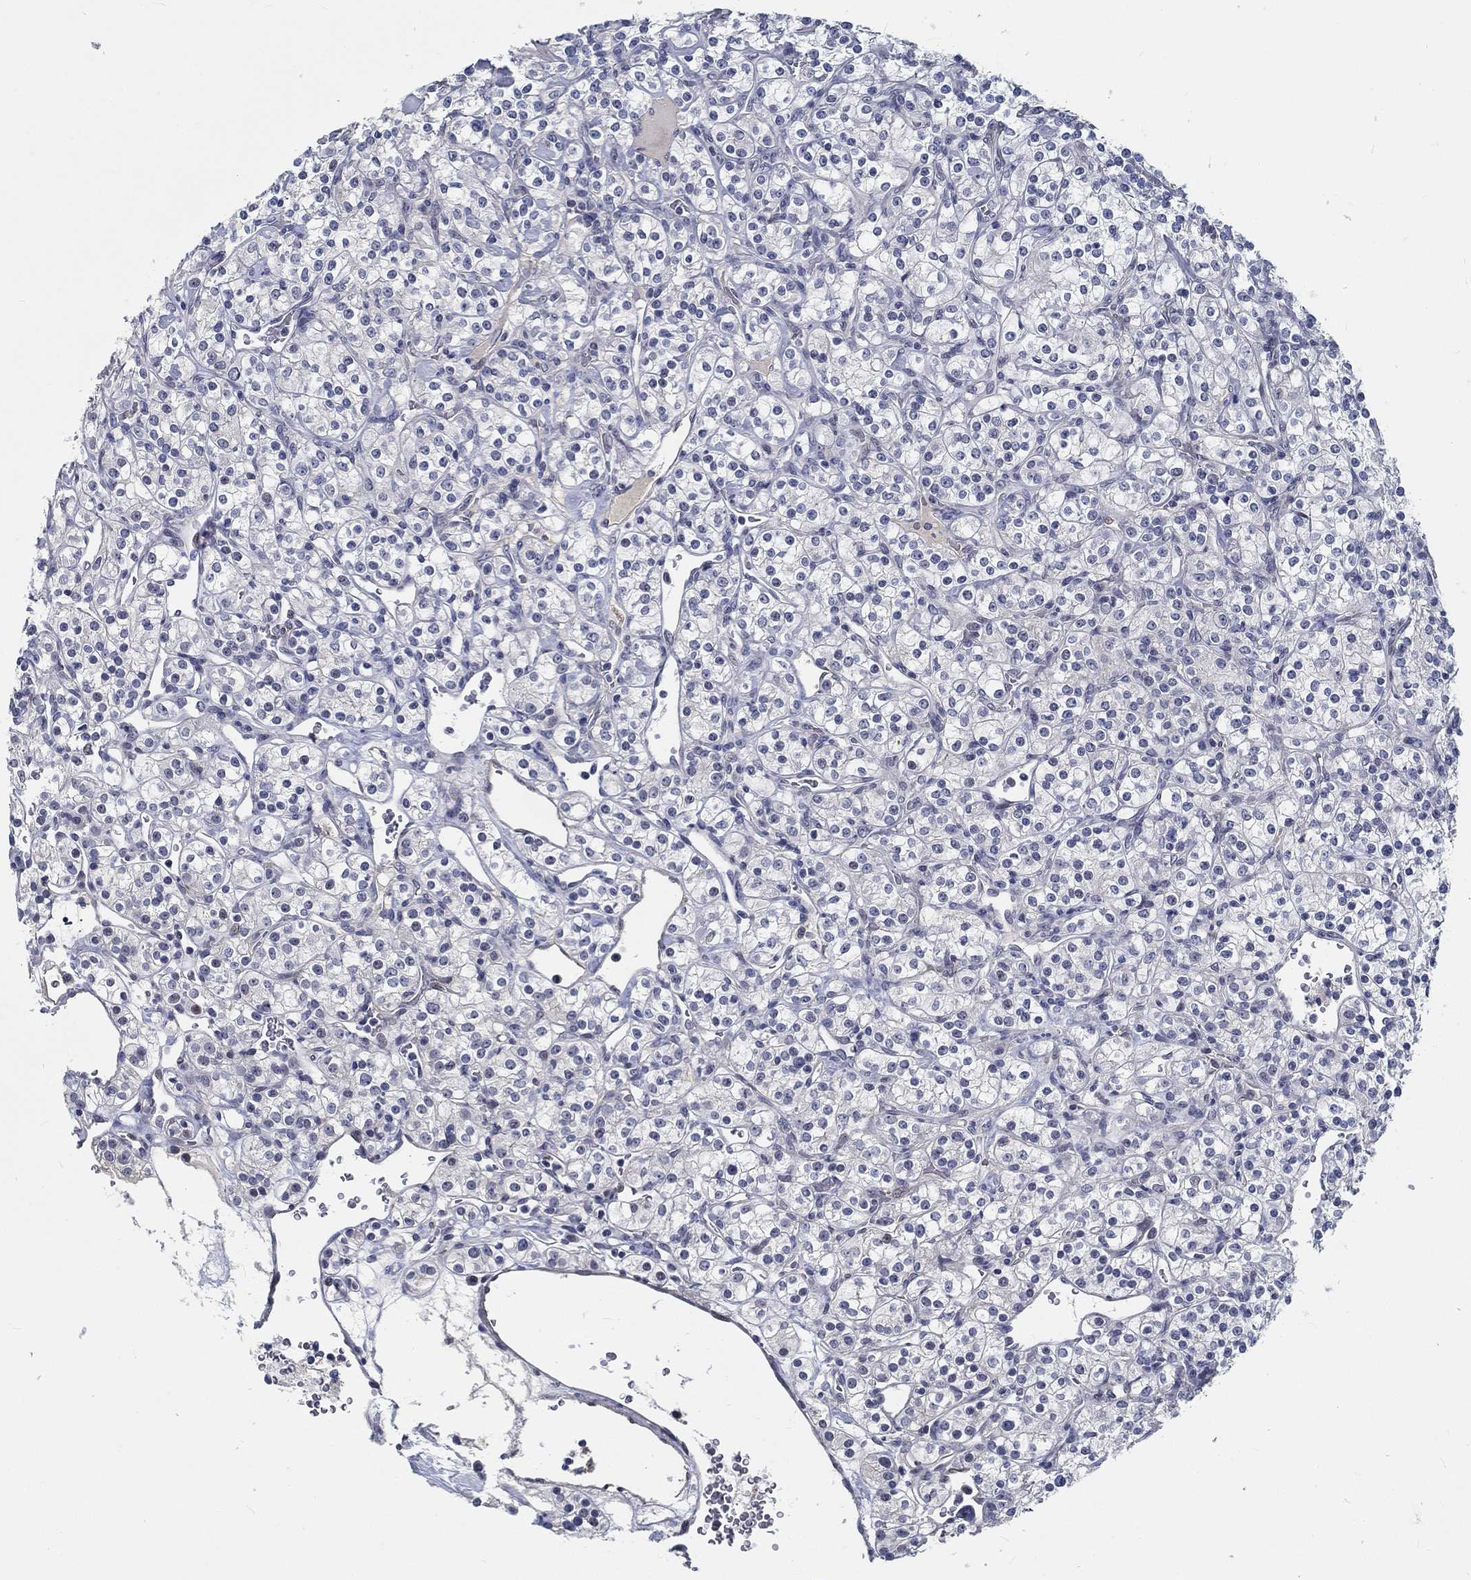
{"staining": {"intensity": "negative", "quantity": "none", "location": "none"}, "tissue": "renal cancer", "cell_type": "Tumor cells", "image_type": "cancer", "snomed": [{"axis": "morphology", "description": "Adenocarcinoma, NOS"}, {"axis": "topography", "description": "Kidney"}], "caption": "Immunohistochemistry image of neoplastic tissue: human renal adenocarcinoma stained with DAB displays no significant protein positivity in tumor cells. (Brightfield microscopy of DAB IHC at high magnification).", "gene": "MYBPC1", "patient": {"sex": "male", "age": 77}}